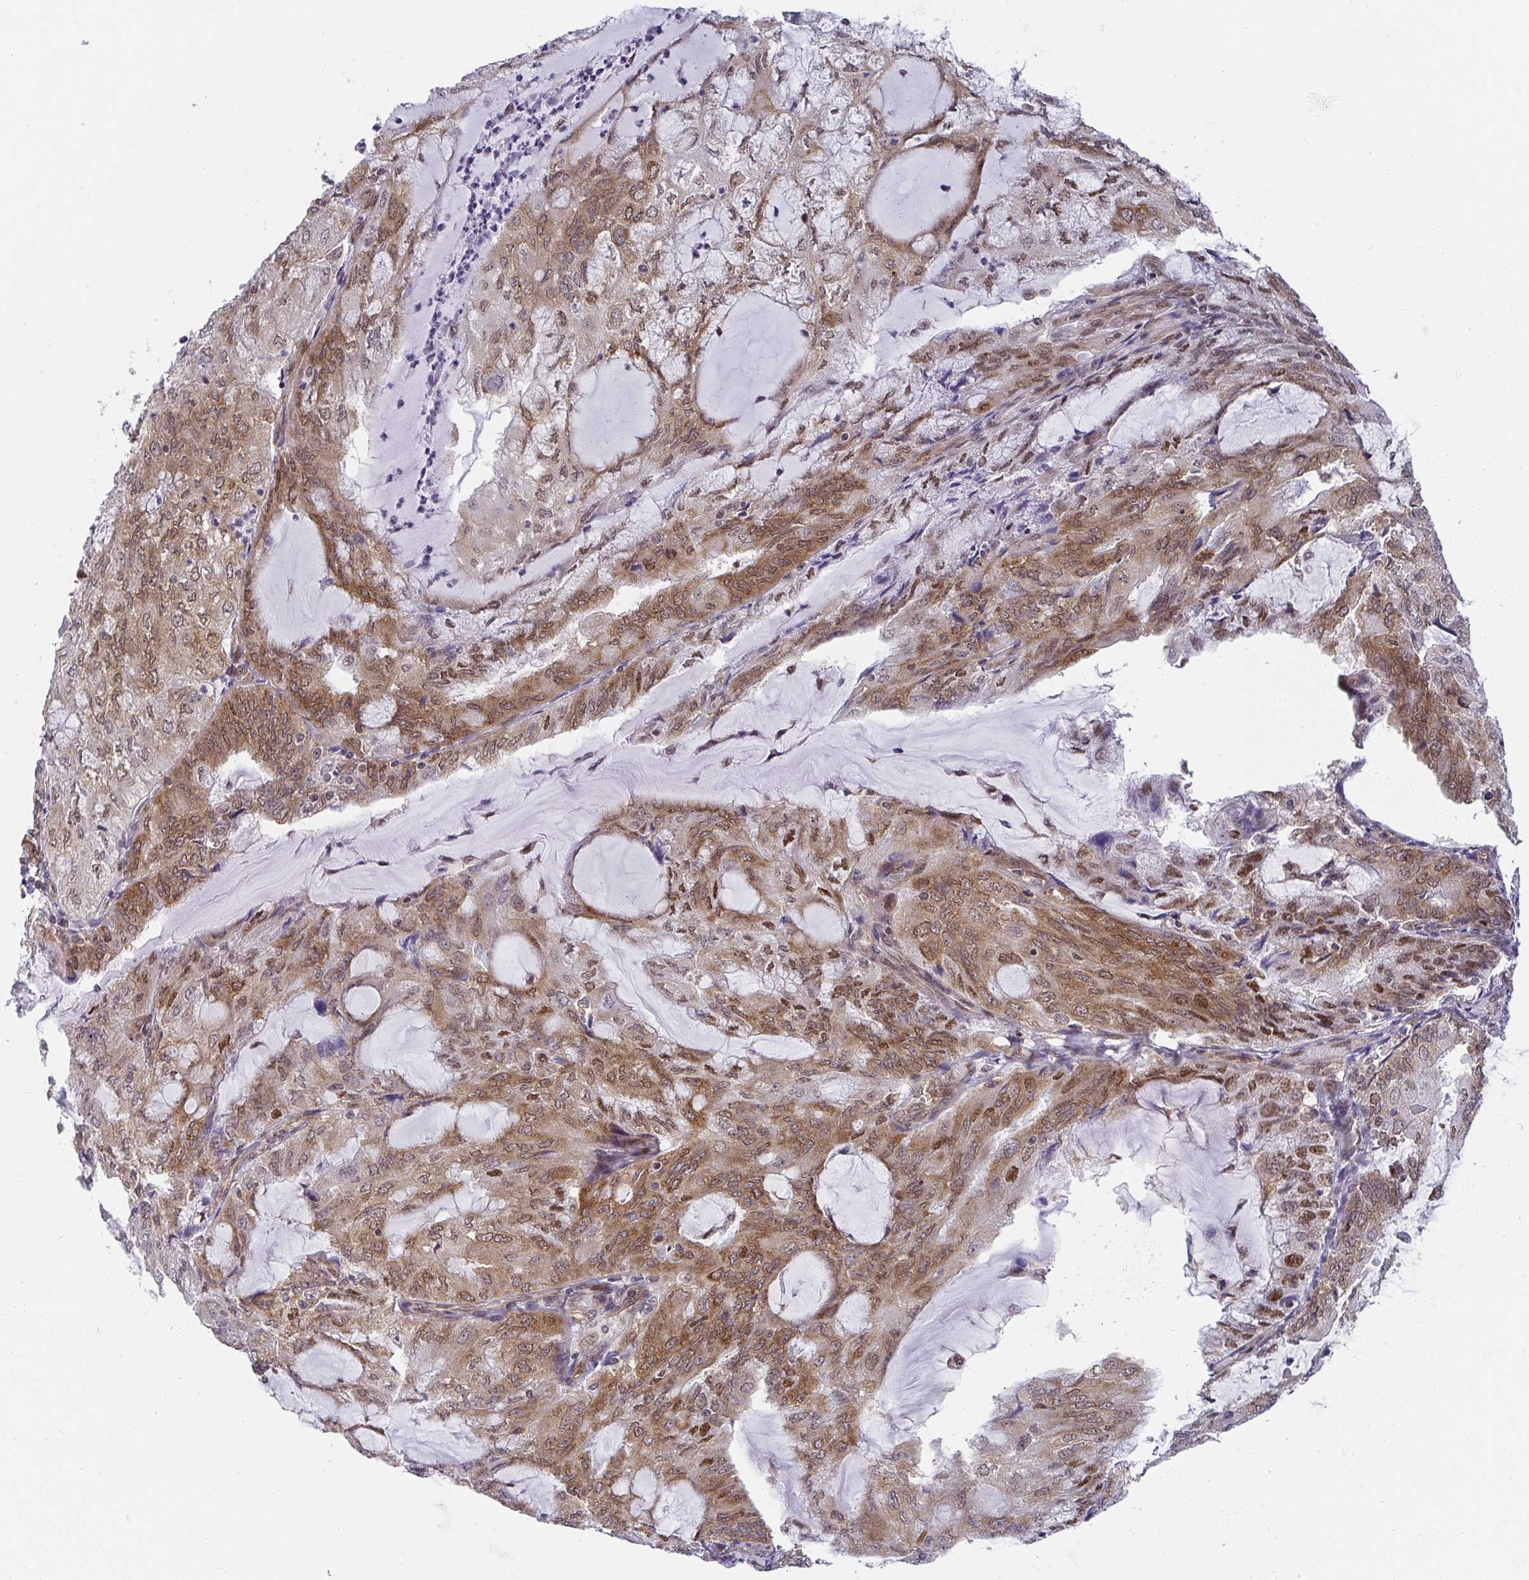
{"staining": {"intensity": "moderate", "quantity": ">75%", "location": "cytoplasmic/membranous,nuclear"}, "tissue": "endometrial cancer", "cell_type": "Tumor cells", "image_type": "cancer", "snomed": [{"axis": "morphology", "description": "Adenocarcinoma, NOS"}, {"axis": "topography", "description": "Endometrium"}], "caption": "Protein expression analysis of endometrial adenocarcinoma displays moderate cytoplasmic/membranous and nuclear expression in approximately >75% of tumor cells. Using DAB (3,3'-diaminobenzidine) (brown) and hematoxylin (blue) stains, captured at high magnification using brightfield microscopy.", "gene": "SYNCRIP", "patient": {"sex": "female", "age": 81}}